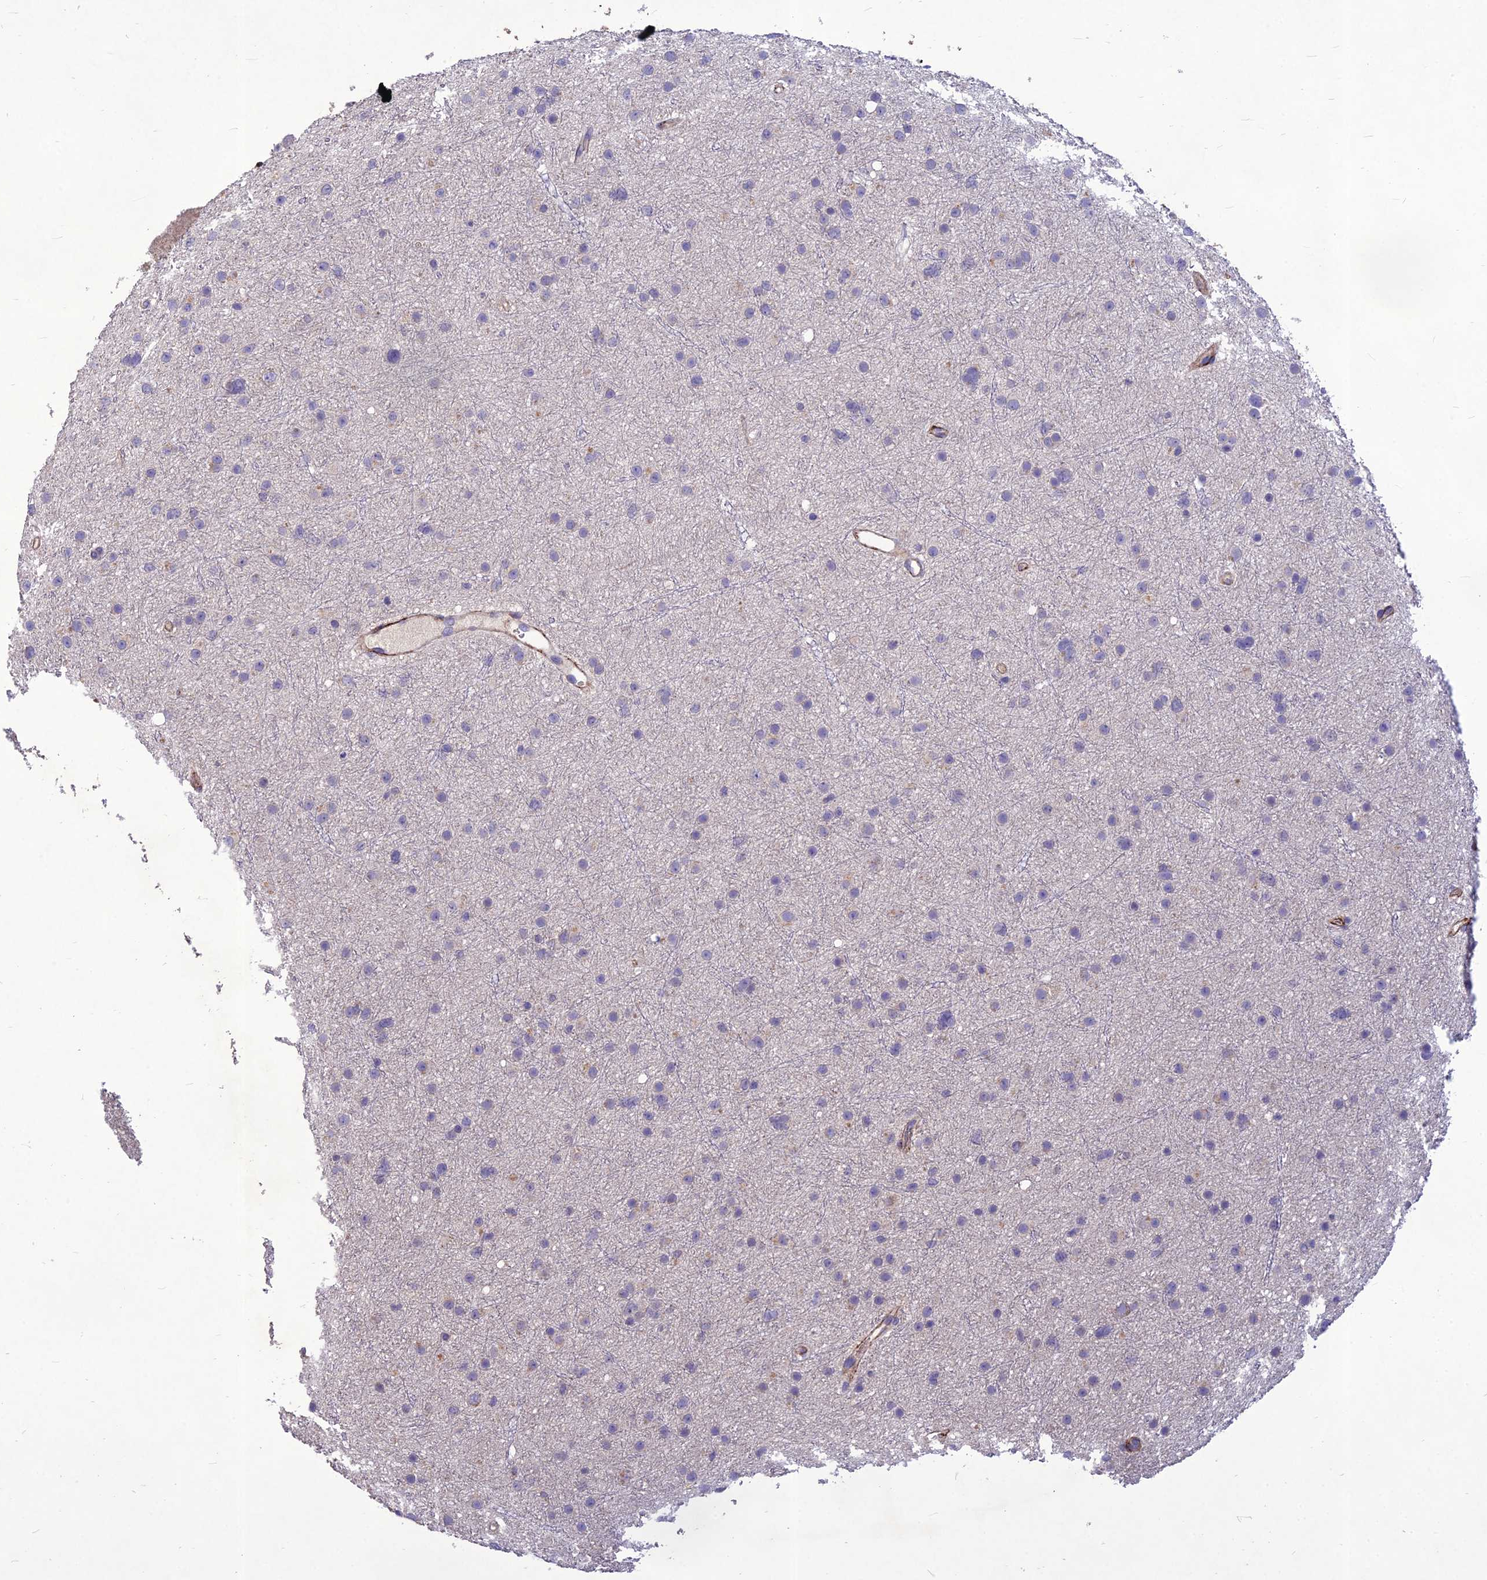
{"staining": {"intensity": "negative", "quantity": "none", "location": "none"}, "tissue": "glioma", "cell_type": "Tumor cells", "image_type": "cancer", "snomed": [{"axis": "morphology", "description": "Glioma, malignant, Low grade"}, {"axis": "topography", "description": "Cerebral cortex"}], "caption": "Tumor cells are negative for protein expression in human malignant glioma (low-grade). The staining is performed using DAB brown chromogen with nuclei counter-stained in using hematoxylin.", "gene": "CLUH", "patient": {"sex": "female", "age": 39}}